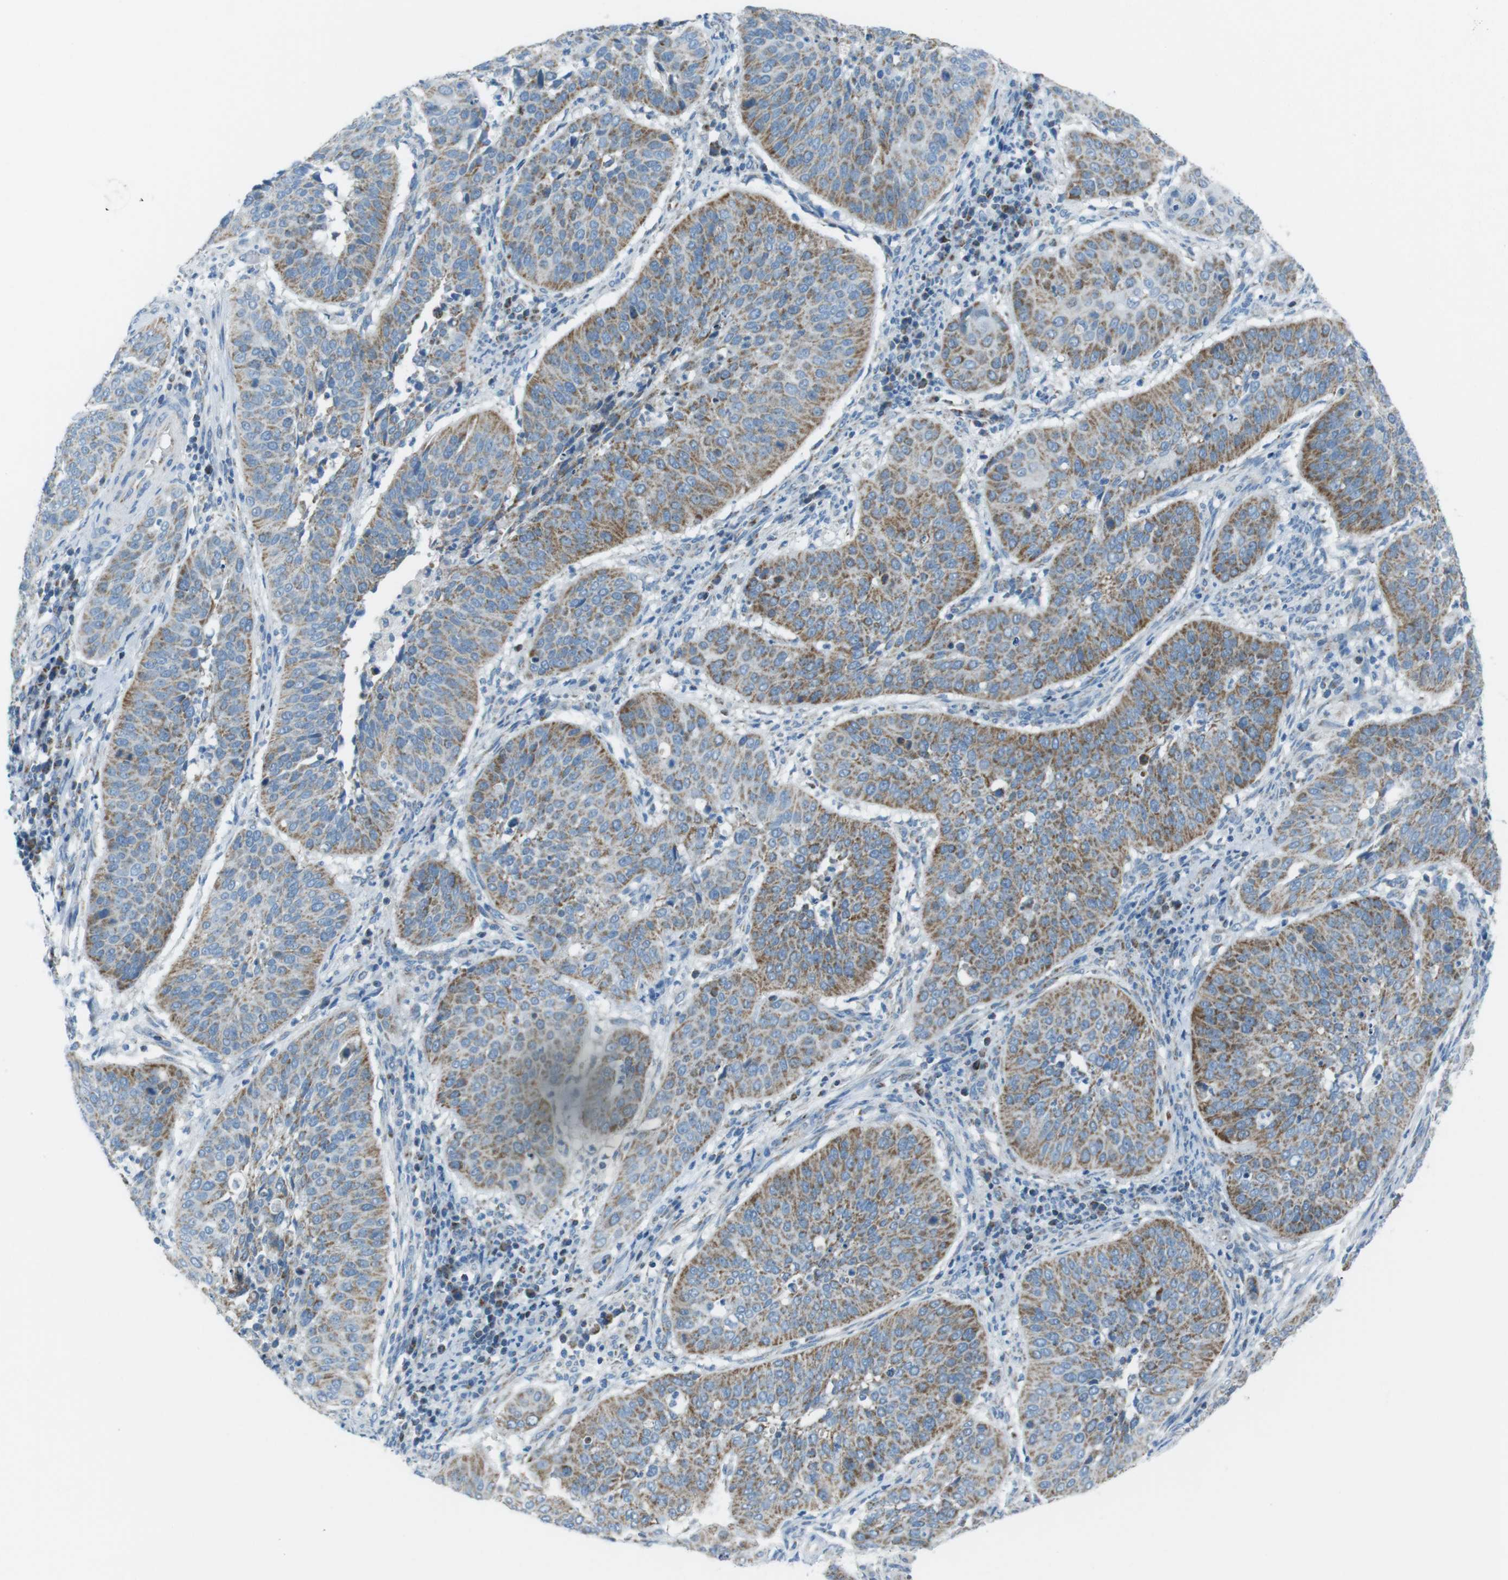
{"staining": {"intensity": "moderate", "quantity": ">75%", "location": "cytoplasmic/membranous"}, "tissue": "cervical cancer", "cell_type": "Tumor cells", "image_type": "cancer", "snomed": [{"axis": "morphology", "description": "Normal tissue, NOS"}, {"axis": "morphology", "description": "Squamous cell carcinoma, NOS"}, {"axis": "topography", "description": "Cervix"}], "caption": "This is a photomicrograph of immunohistochemistry (IHC) staining of cervical cancer (squamous cell carcinoma), which shows moderate expression in the cytoplasmic/membranous of tumor cells.", "gene": "DNAJA3", "patient": {"sex": "female", "age": 39}}